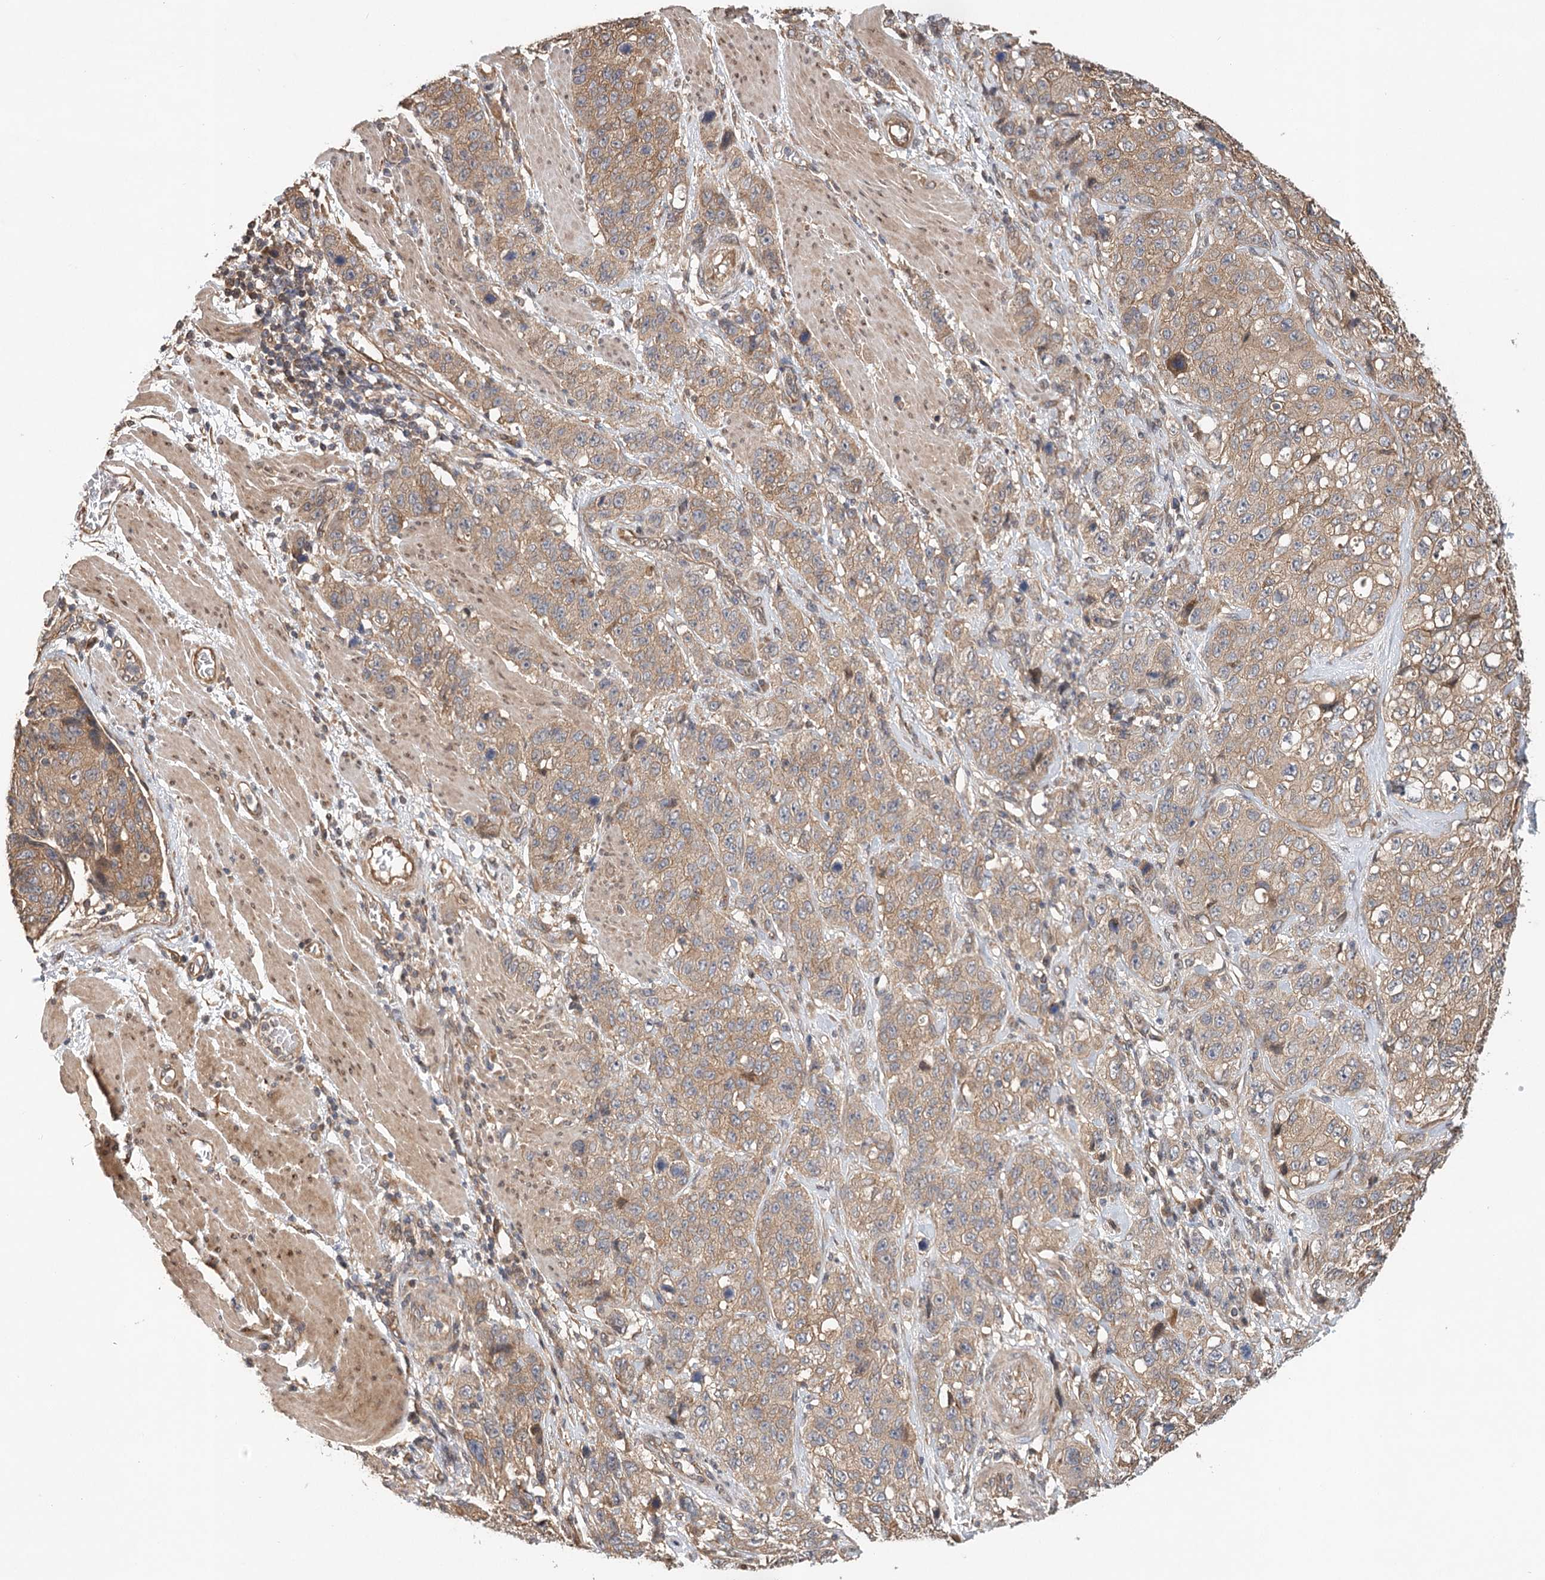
{"staining": {"intensity": "moderate", "quantity": ">75%", "location": "cytoplasmic/membranous"}, "tissue": "stomach cancer", "cell_type": "Tumor cells", "image_type": "cancer", "snomed": [{"axis": "morphology", "description": "Adenocarcinoma, NOS"}, {"axis": "topography", "description": "Stomach"}], "caption": "Protein staining by immunohistochemistry (IHC) displays moderate cytoplasmic/membranous expression in about >75% of tumor cells in stomach adenocarcinoma.", "gene": "LSS", "patient": {"sex": "male", "age": 48}}